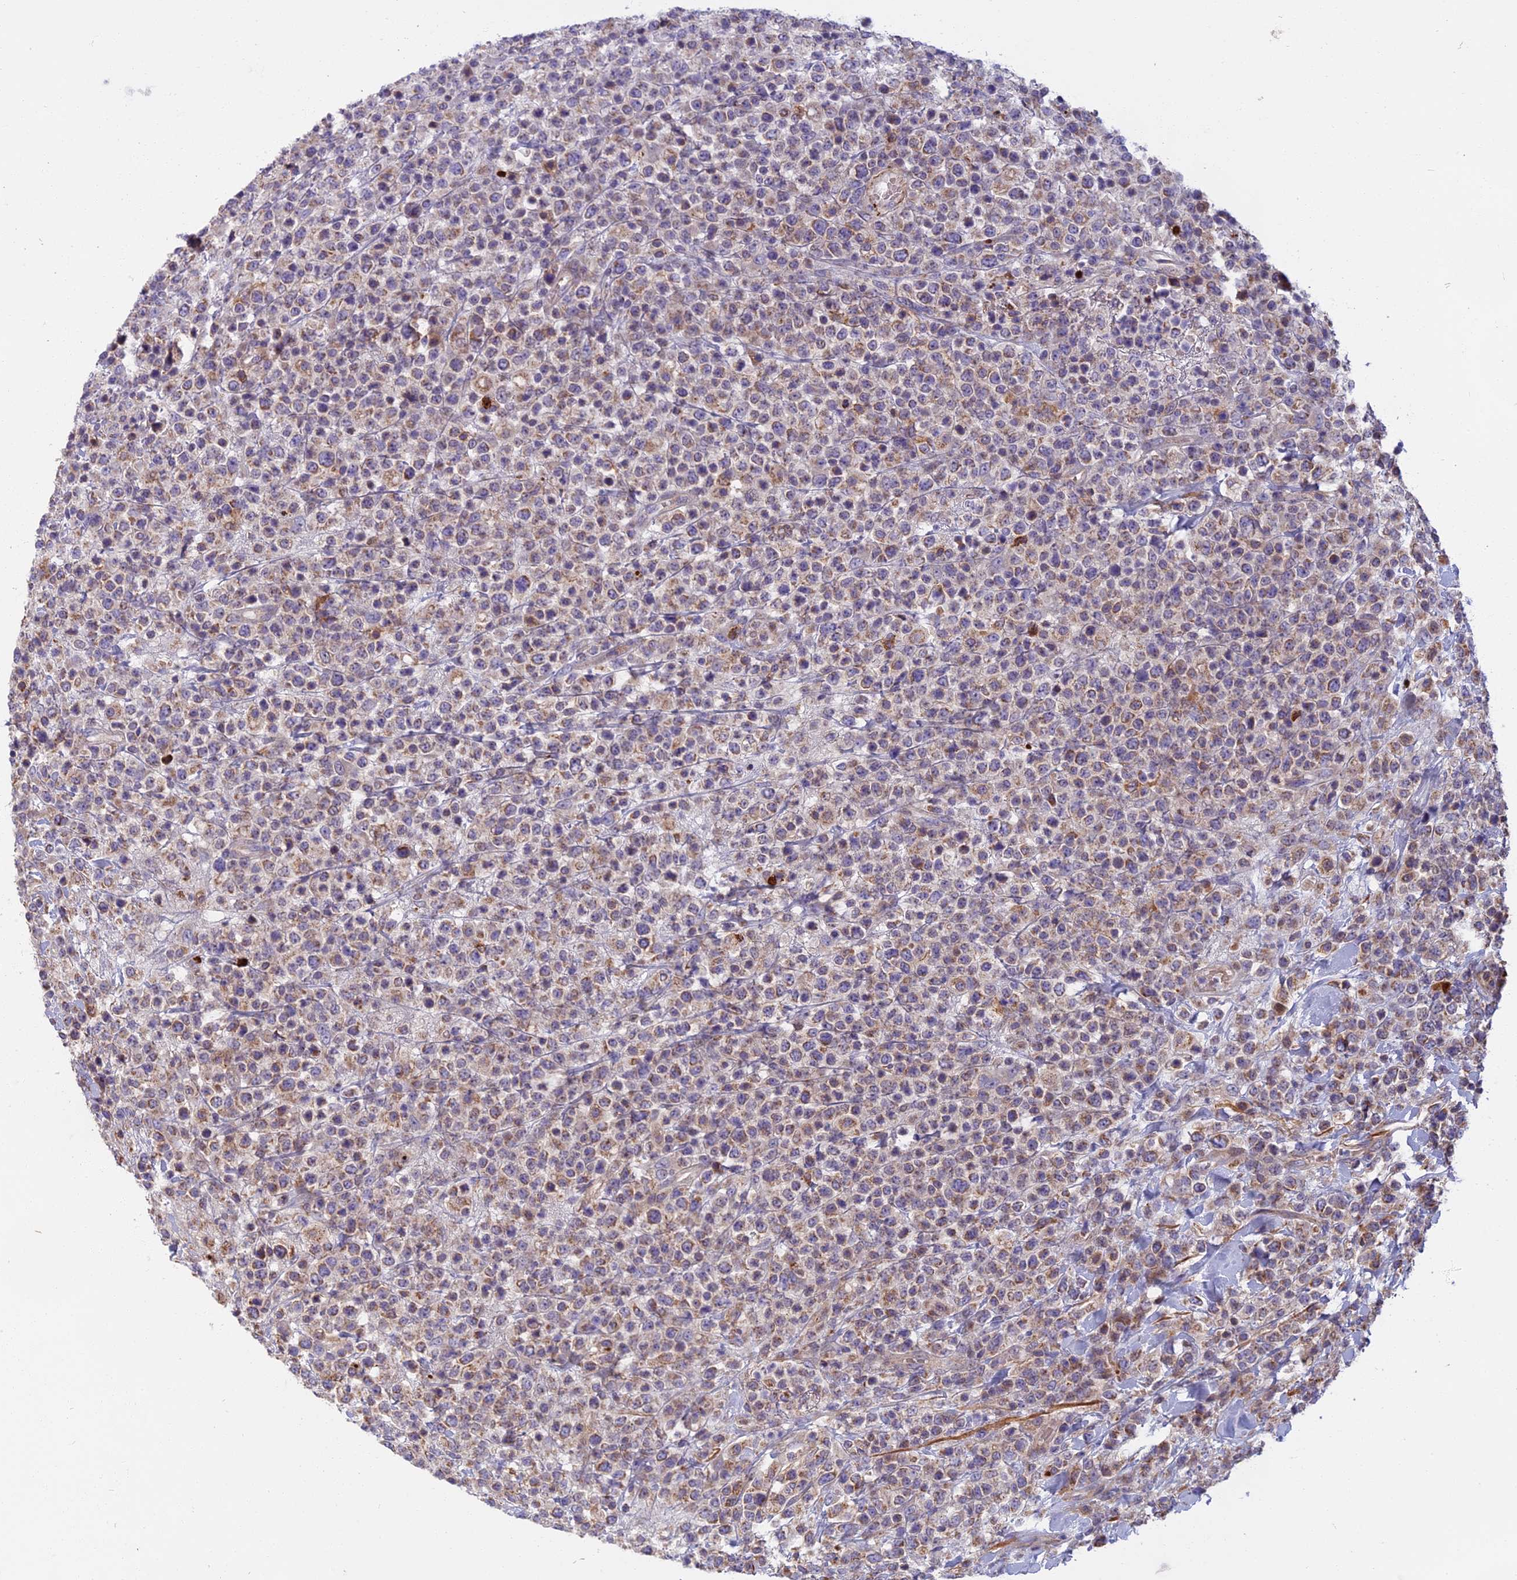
{"staining": {"intensity": "weak", "quantity": "<25%", "location": "cytoplasmic/membranous"}, "tissue": "lymphoma", "cell_type": "Tumor cells", "image_type": "cancer", "snomed": [{"axis": "morphology", "description": "Malignant lymphoma, non-Hodgkin's type, High grade"}, {"axis": "topography", "description": "Colon"}], "caption": "Tumor cells show no significant protein staining in high-grade malignant lymphoma, non-Hodgkin's type.", "gene": "EDAR", "patient": {"sex": "female", "age": 53}}